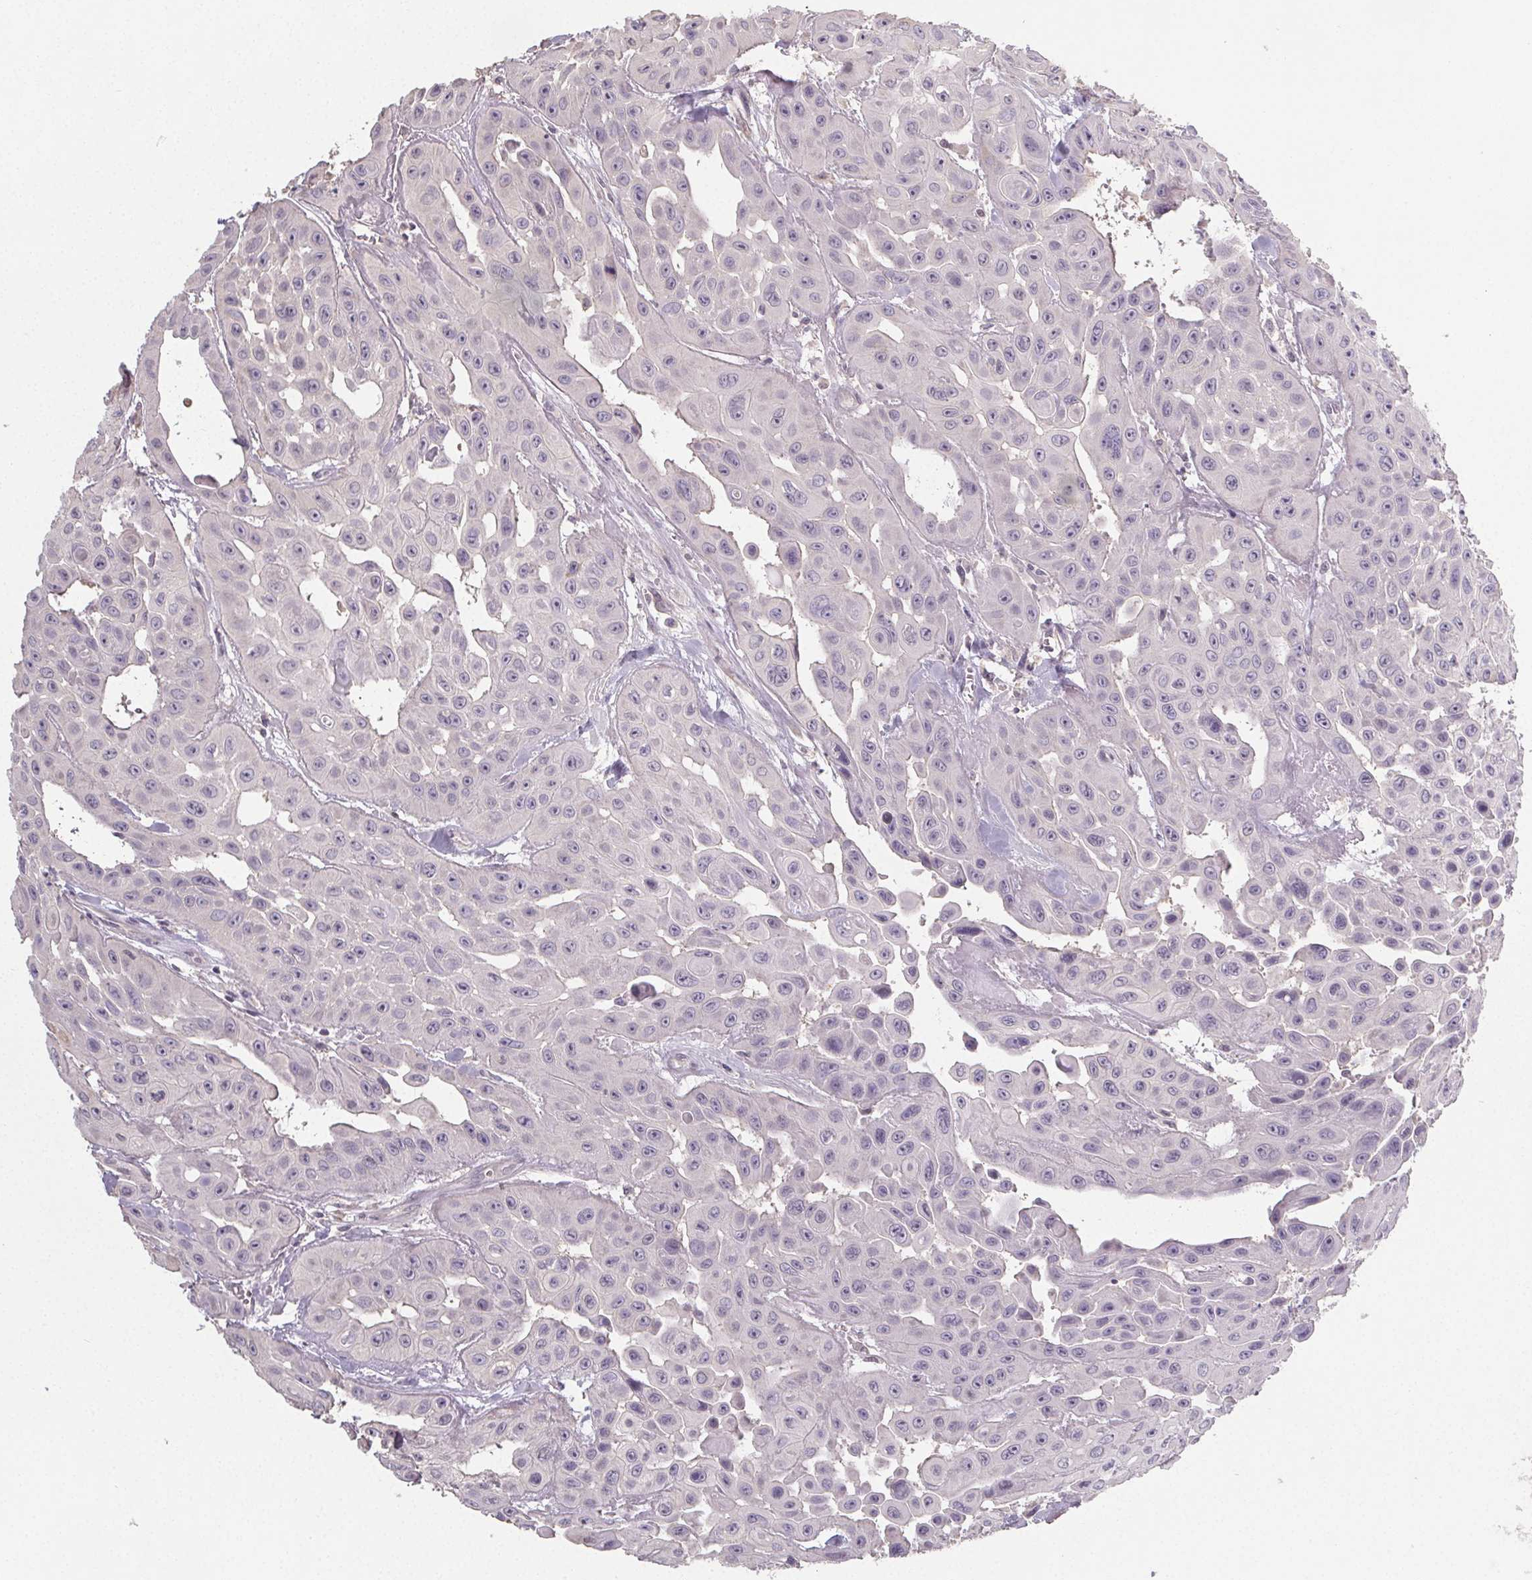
{"staining": {"intensity": "negative", "quantity": "none", "location": "none"}, "tissue": "head and neck cancer", "cell_type": "Tumor cells", "image_type": "cancer", "snomed": [{"axis": "morphology", "description": "Adenocarcinoma, NOS"}, {"axis": "topography", "description": "Head-Neck"}], "caption": "This is a photomicrograph of IHC staining of head and neck cancer, which shows no positivity in tumor cells.", "gene": "SLC26A2", "patient": {"sex": "male", "age": 73}}